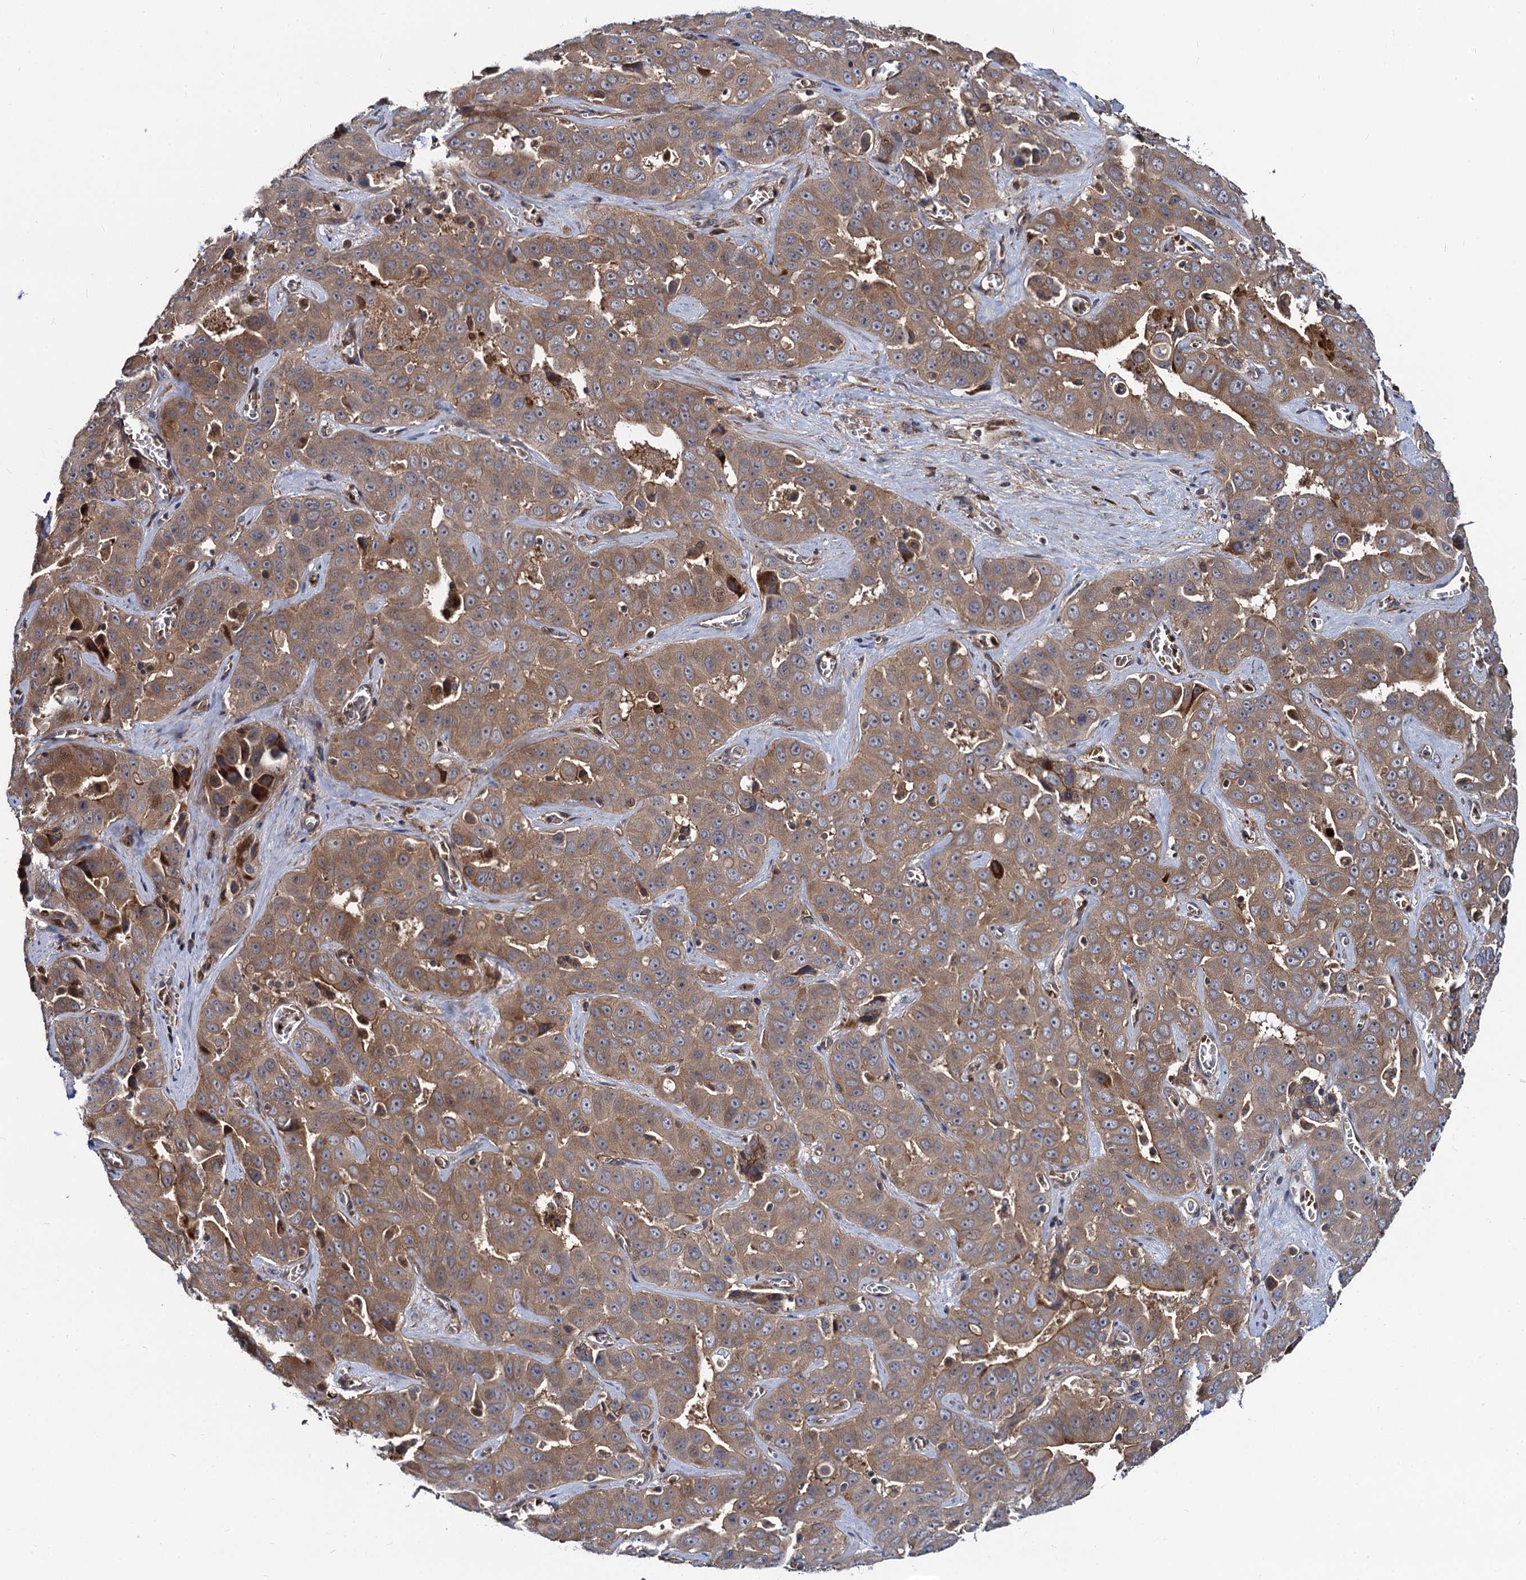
{"staining": {"intensity": "moderate", "quantity": "25%-75%", "location": "cytoplasmic/membranous"}, "tissue": "liver cancer", "cell_type": "Tumor cells", "image_type": "cancer", "snomed": [{"axis": "morphology", "description": "Cholangiocarcinoma"}, {"axis": "topography", "description": "Liver"}], "caption": "IHC histopathology image of liver cholangiocarcinoma stained for a protein (brown), which displays medium levels of moderate cytoplasmic/membranous expression in approximately 25%-75% of tumor cells.", "gene": "KXD1", "patient": {"sex": "female", "age": 52}}